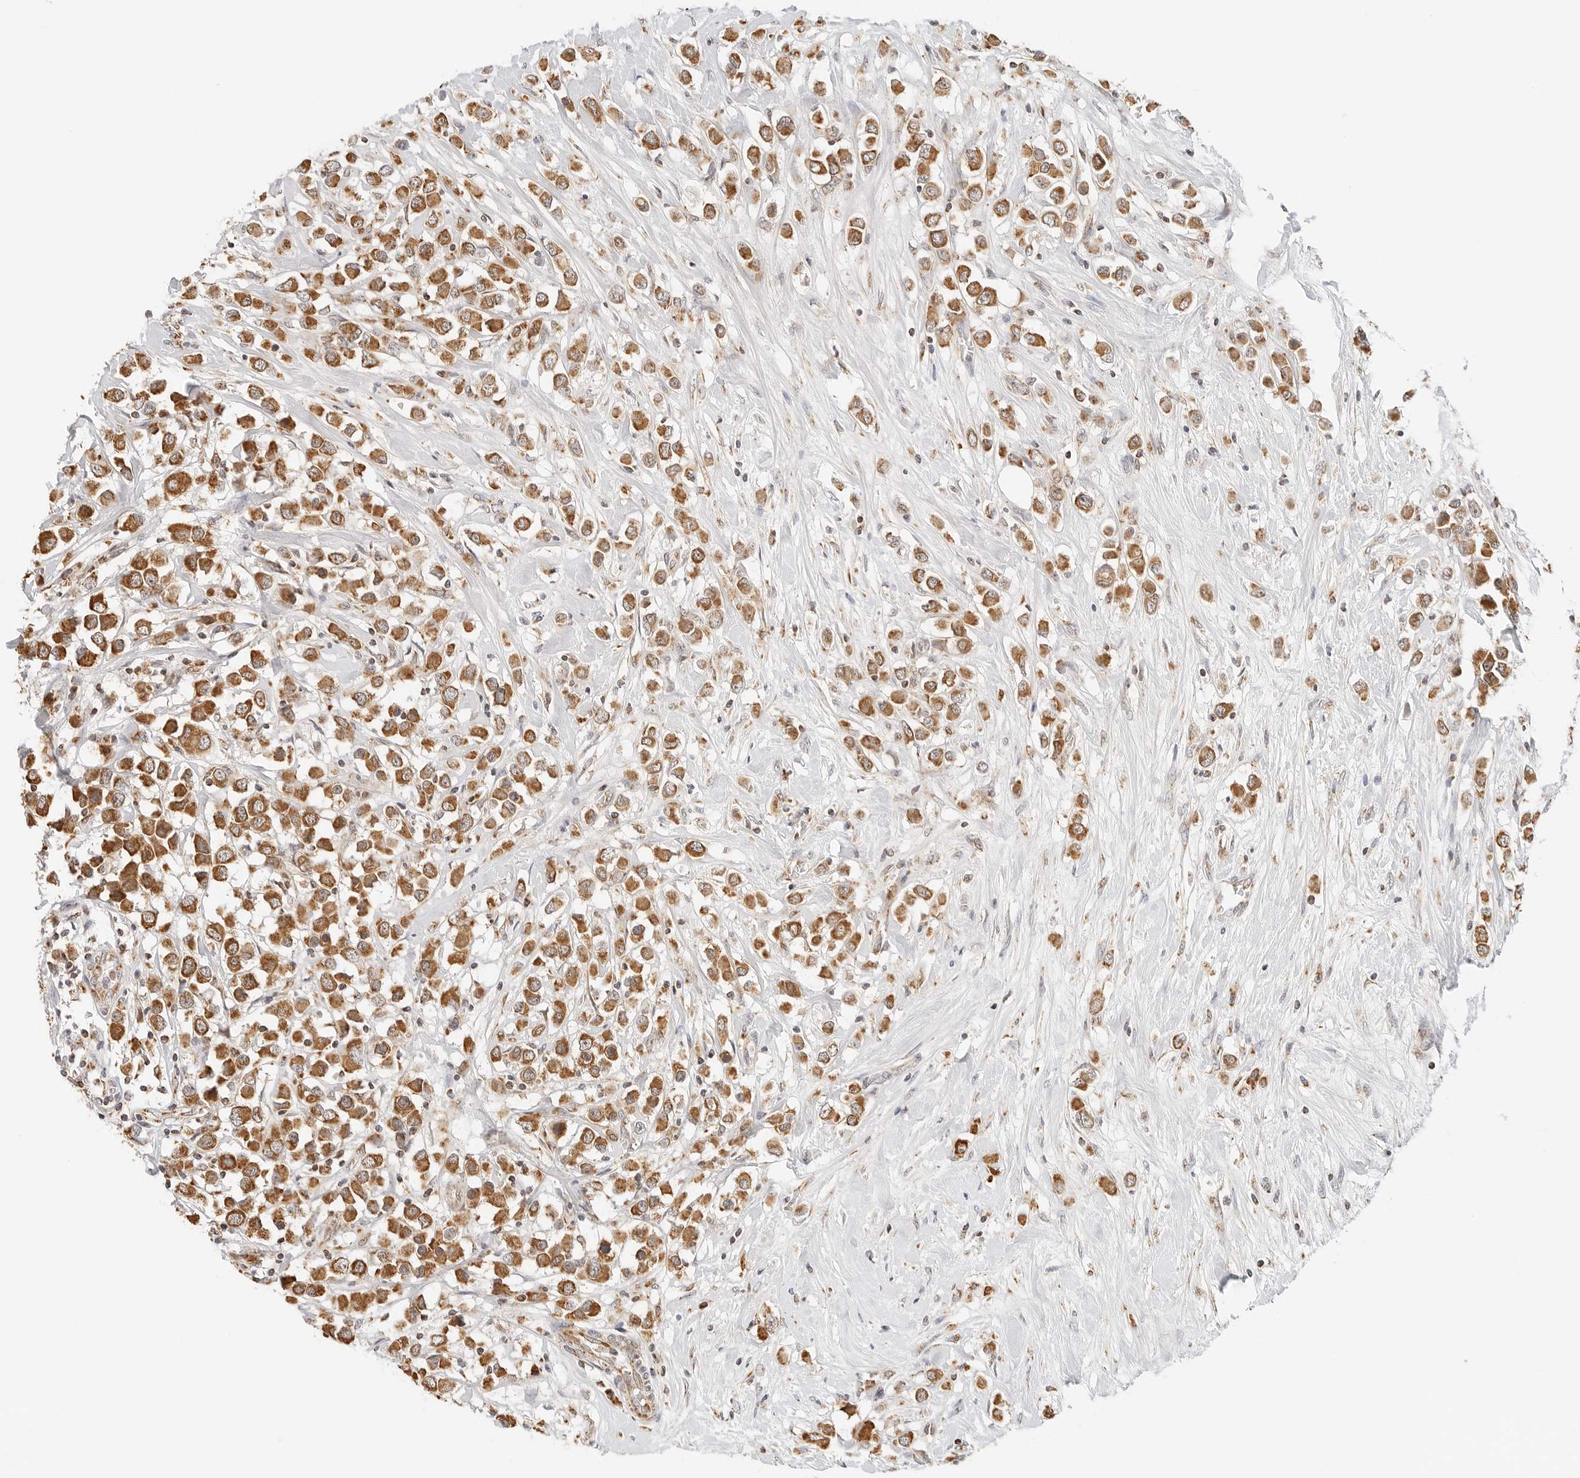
{"staining": {"intensity": "moderate", "quantity": ">75%", "location": "cytoplasmic/membranous"}, "tissue": "breast cancer", "cell_type": "Tumor cells", "image_type": "cancer", "snomed": [{"axis": "morphology", "description": "Duct carcinoma"}, {"axis": "topography", "description": "Breast"}], "caption": "Brown immunohistochemical staining in breast cancer demonstrates moderate cytoplasmic/membranous staining in approximately >75% of tumor cells. (DAB (3,3'-diaminobenzidine) = brown stain, brightfield microscopy at high magnification).", "gene": "ATL1", "patient": {"sex": "female", "age": 61}}